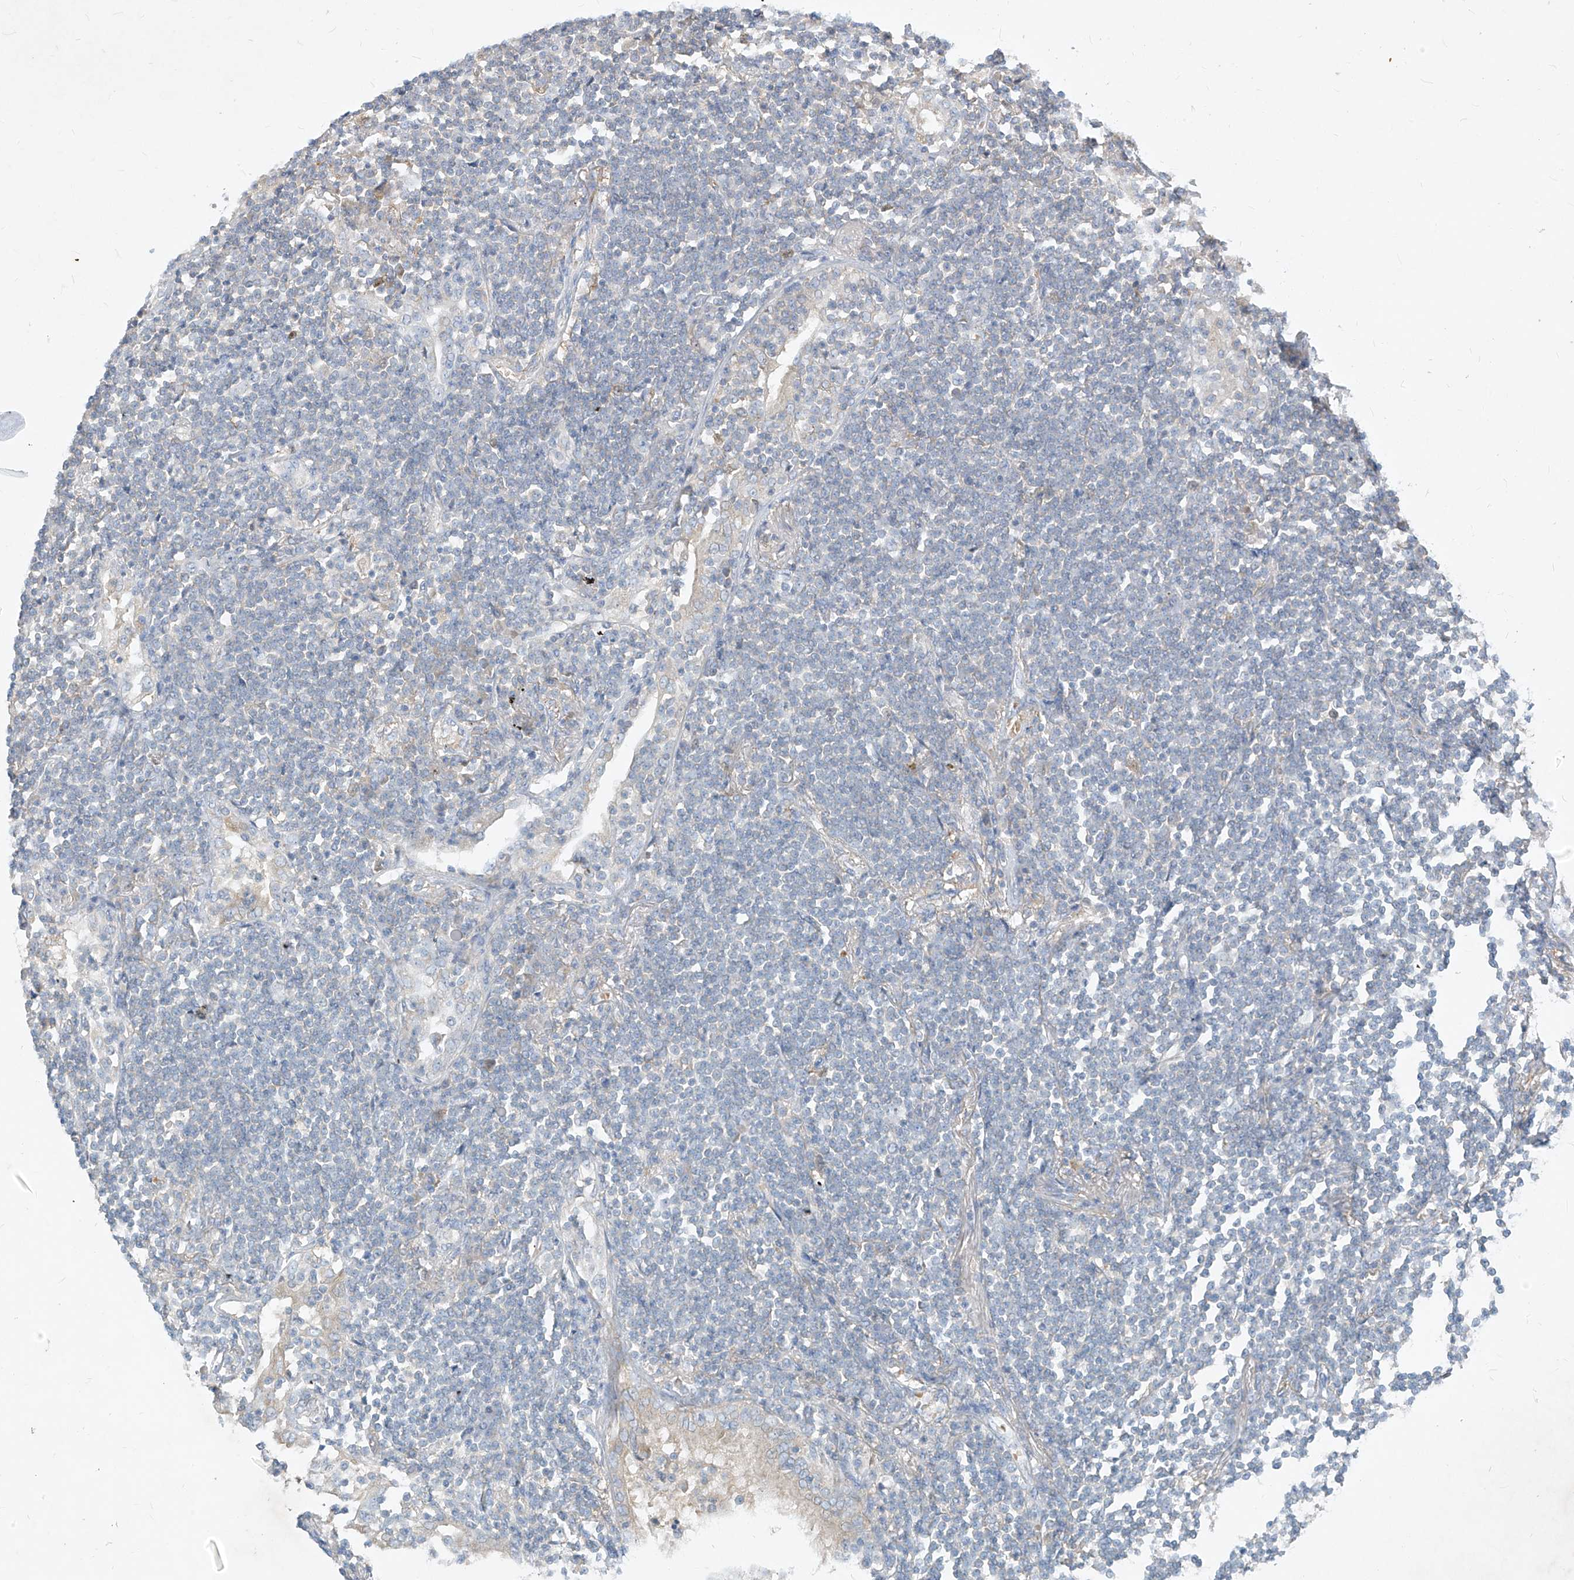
{"staining": {"intensity": "negative", "quantity": "none", "location": "none"}, "tissue": "lymphoma", "cell_type": "Tumor cells", "image_type": "cancer", "snomed": [{"axis": "morphology", "description": "Malignant lymphoma, non-Hodgkin's type, Low grade"}, {"axis": "topography", "description": "Lung"}], "caption": "Tumor cells are negative for brown protein staining in low-grade malignant lymphoma, non-Hodgkin's type.", "gene": "DGKQ", "patient": {"sex": "female", "age": 71}}